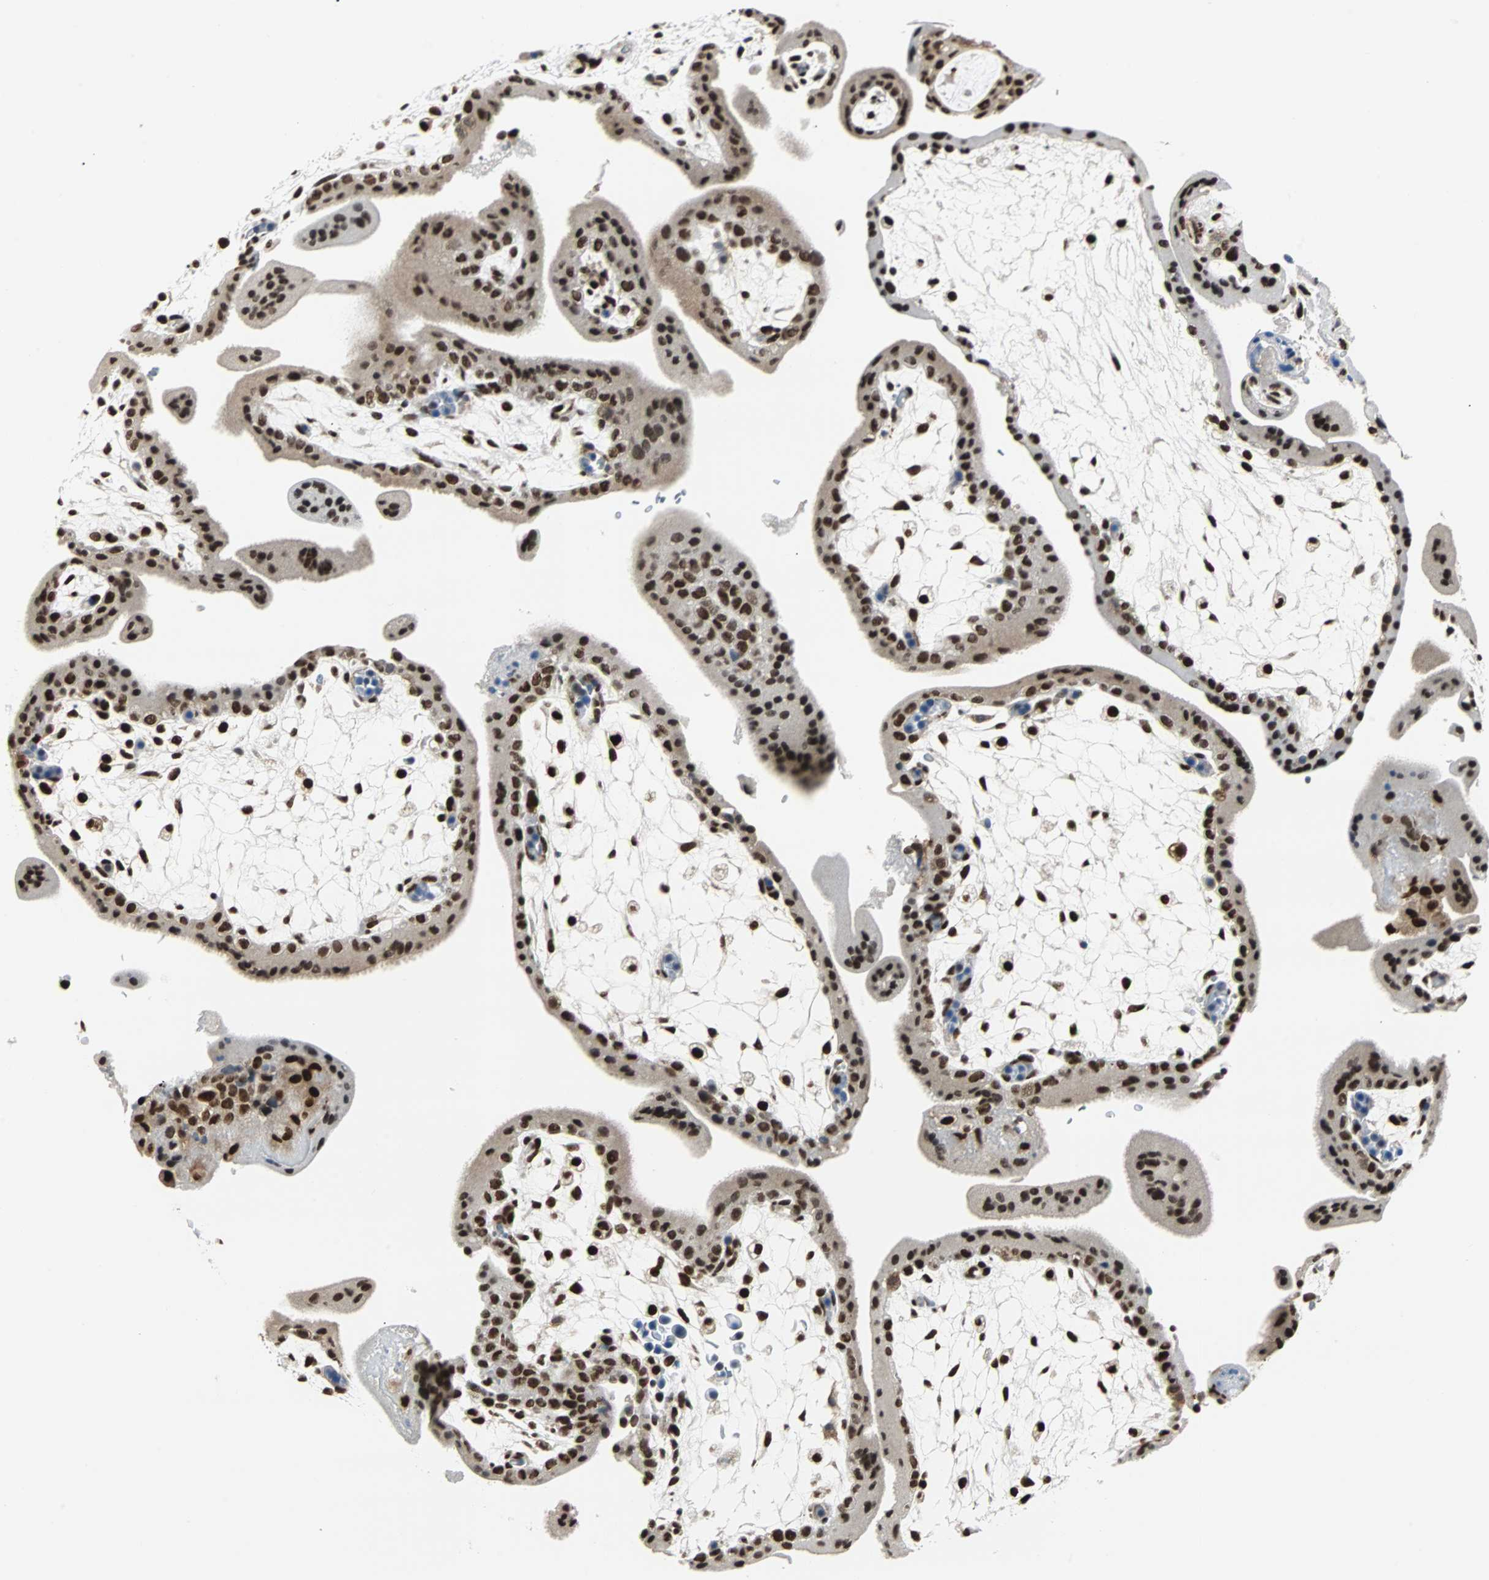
{"staining": {"intensity": "strong", "quantity": ">75%", "location": "nuclear"}, "tissue": "placenta", "cell_type": "Decidual cells", "image_type": "normal", "snomed": [{"axis": "morphology", "description": "Normal tissue, NOS"}, {"axis": "topography", "description": "Placenta"}], "caption": "Placenta stained with IHC exhibits strong nuclear positivity in approximately >75% of decidual cells. Using DAB (brown) and hematoxylin (blue) stains, captured at high magnification using brightfield microscopy.", "gene": "XRCC4", "patient": {"sex": "female", "age": 35}}